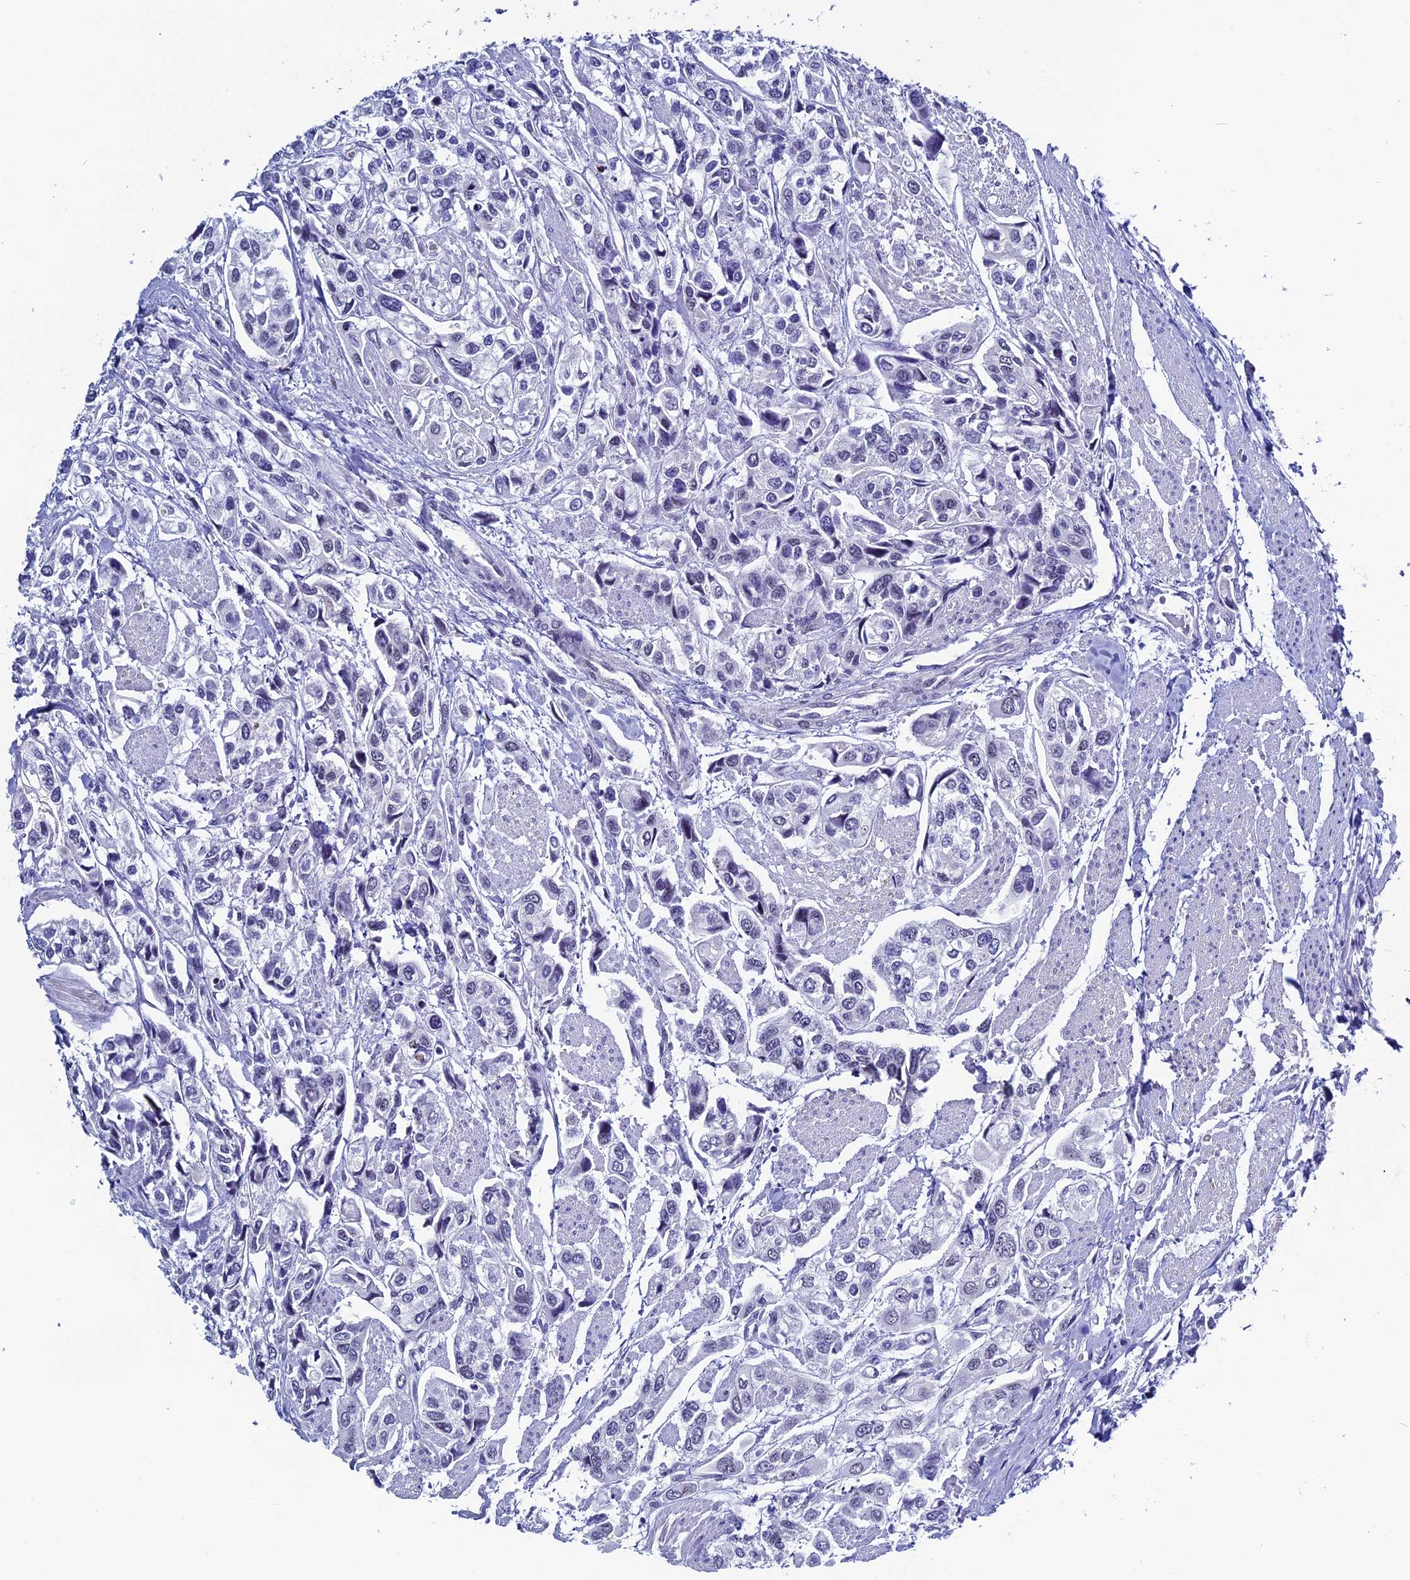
{"staining": {"intensity": "negative", "quantity": "none", "location": "none"}, "tissue": "urothelial cancer", "cell_type": "Tumor cells", "image_type": "cancer", "snomed": [{"axis": "morphology", "description": "Urothelial carcinoma, High grade"}, {"axis": "topography", "description": "Urinary bladder"}], "caption": "A high-resolution histopathology image shows immunohistochemistry (IHC) staining of urothelial cancer, which displays no significant positivity in tumor cells. (DAB (3,3'-diaminobenzidine) immunohistochemistry (IHC) visualized using brightfield microscopy, high magnification).", "gene": "CD2BP2", "patient": {"sex": "male", "age": 67}}